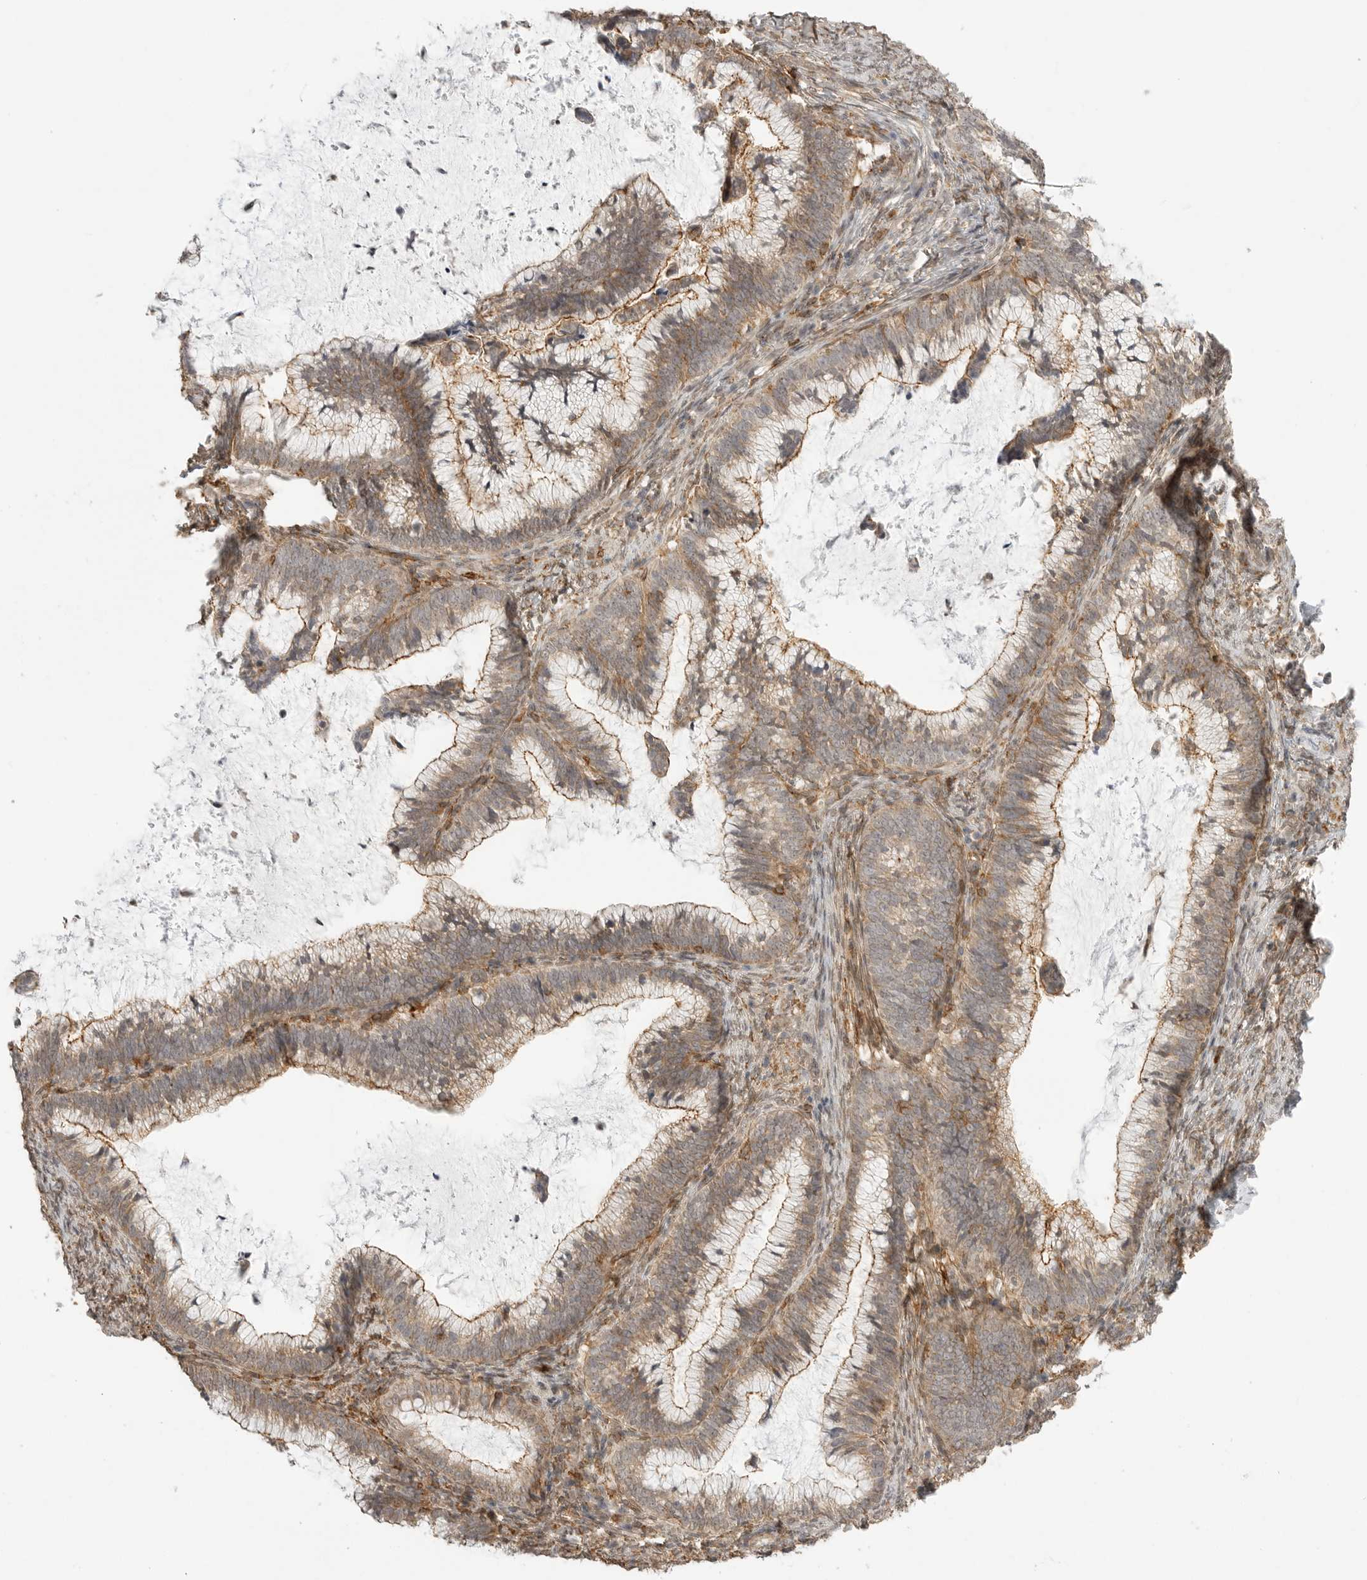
{"staining": {"intensity": "weak", "quantity": ">75%", "location": "cytoplasmic/membranous"}, "tissue": "cervical cancer", "cell_type": "Tumor cells", "image_type": "cancer", "snomed": [{"axis": "morphology", "description": "Adenocarcinoma, NOS"}, {"axis": "topography", "description": "Cervix"}], "caption": "A high-resolution micrograph shows IHC staining of cervical adenocarcinoma, which exhibits weak cytoplasmic/membranous positivity in about >75% of tumor cells.", "gene": "GPC2", "patient": {"sex": "female", "age": 36}}